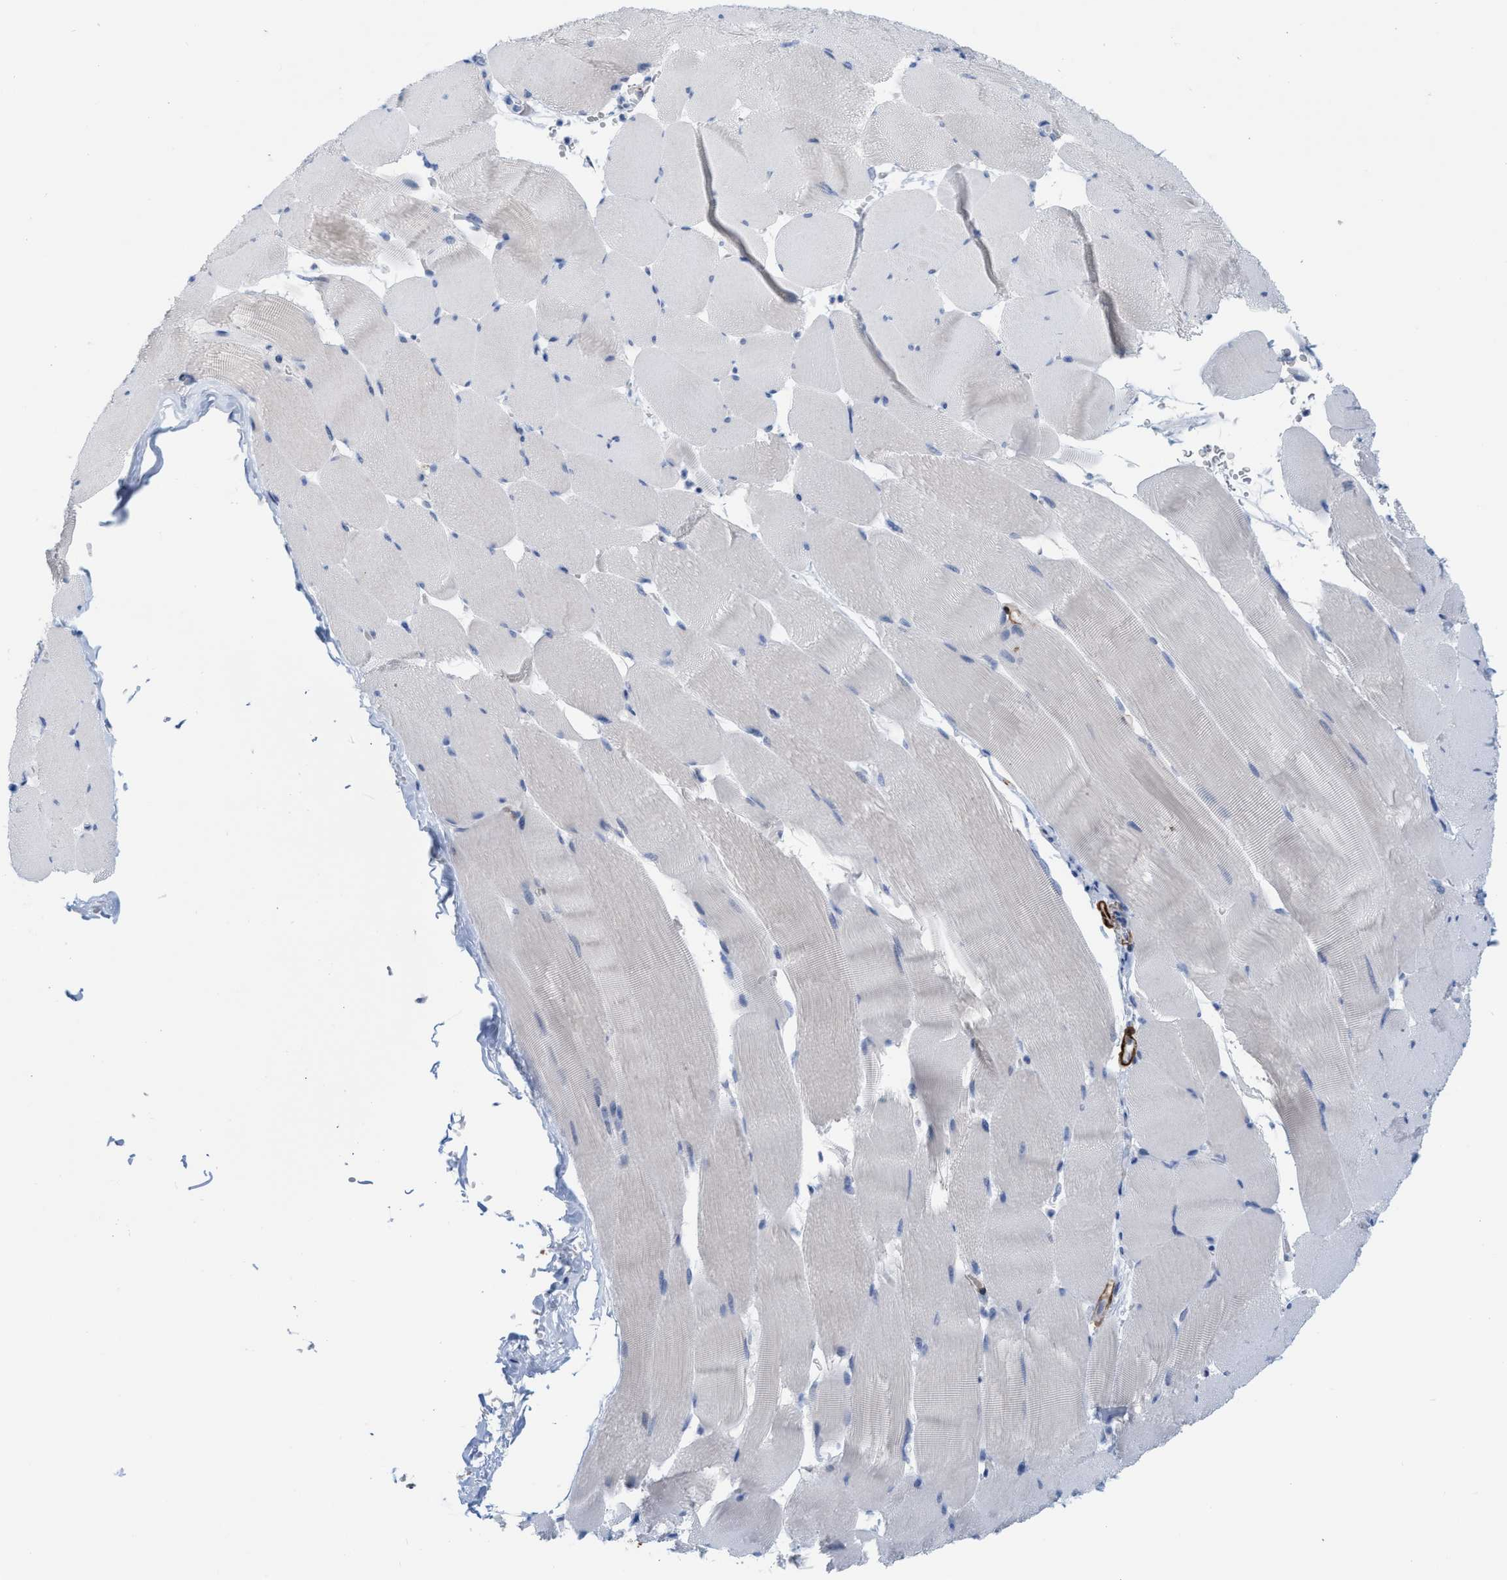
{"staining": {"intensity": "negative", "quantity": "none", "location": "none"}, "tissue": "skeletal muscle", "cell_type": "Myocytes", "image_type": "normal", "snomed": [{"axis": "morphology", "description": "Normal tissue, NOS"}, {"axis": "topography", "description": "Skeletal muscle"}], "caption": "Immunohistochemical staining of normal human skeletal muscle demonstrates no significant staining in myocytes.", "gene": "TAGLN", "patient": {"sex": "male", "age": 62}}